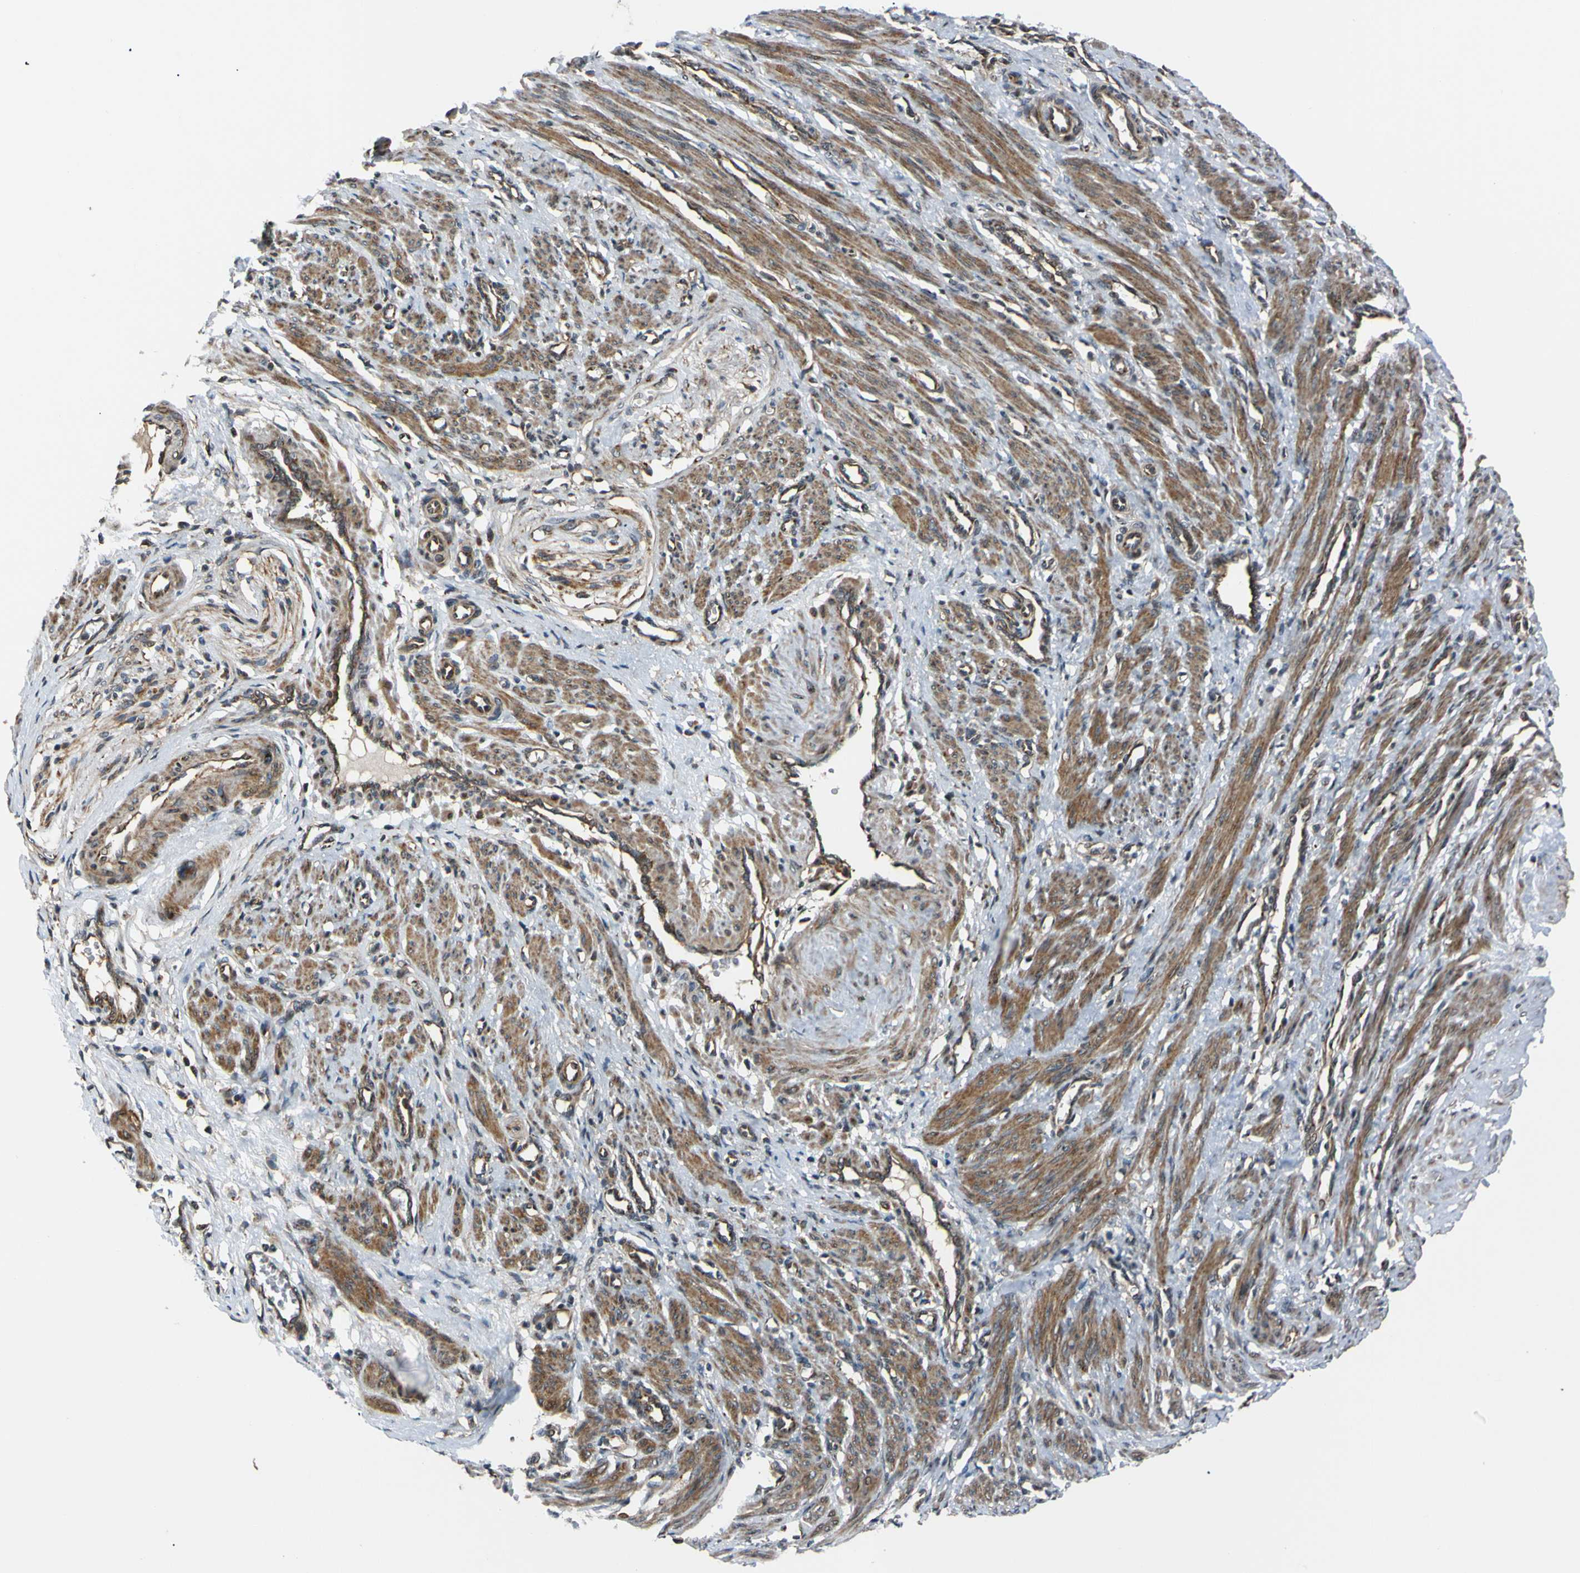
{"staining": {"intensity": "moderate", "quantity": ">75%", "location": "cytoplasmic/membranous"}, "tissue": "smooth muscle", "cell_type": "Smooth muscle cells", "image_type": "normal", "snomed": [{"axis": "morphology", "description": "Normal tissue, NOS"}, {"axis": "topography", "description": "Endometrium"}], "caption": "High-power microscopy captured an immunohistochemistry (IHC) photomicrograph of unremarkable smooth muscle, revealing moderate cytoplasmic/membranous positivity in about >75% of smooth muscle cells.", "gene": "AKAP9", "patient": {"sex": "female", "age": 33}}